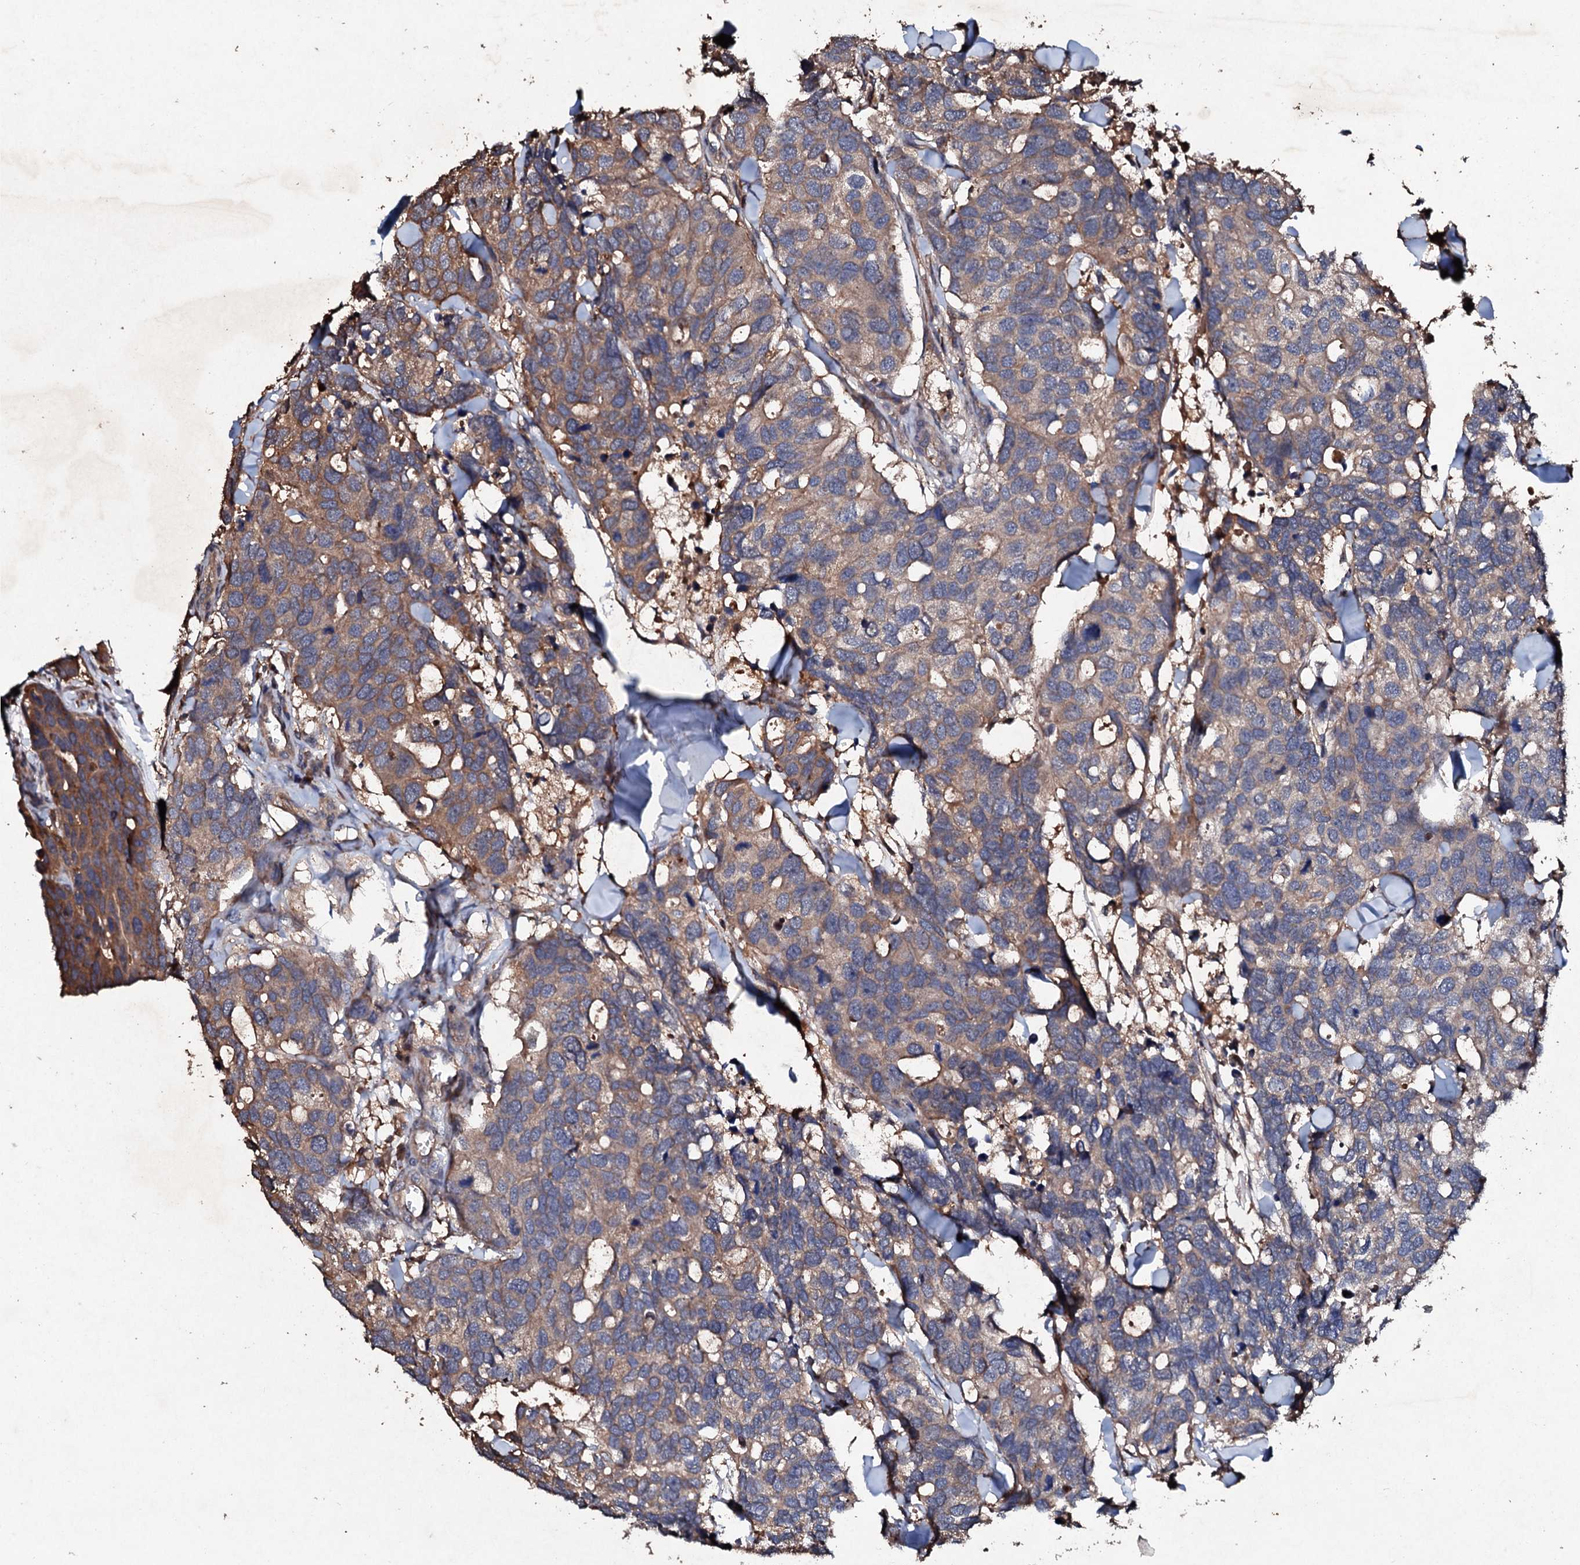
{"staining": {"intensity": "moderate", "quantity": ">75%", "location": "cytoplasmic/membranous"}, "tissue": "breast cancer", "cell_type": "Tumor cells", "image_type": "cancer", "snomed": [{"axis": "morphology", "description": "Duct carcinoma"}, {"axis": "topography", "description": "Breast"}], "caption": "Immunohistochemical staining of human infiltrating ductal carcinoma (breast) reveals medium levels of moderate cytoplasmic/membranous protein expression in about >75% of tumor cells. (Brightfield microscopy of DAB IHC at high magnification).", "gene": "KERA", "patient": {"sex": "female", "age": 83}}